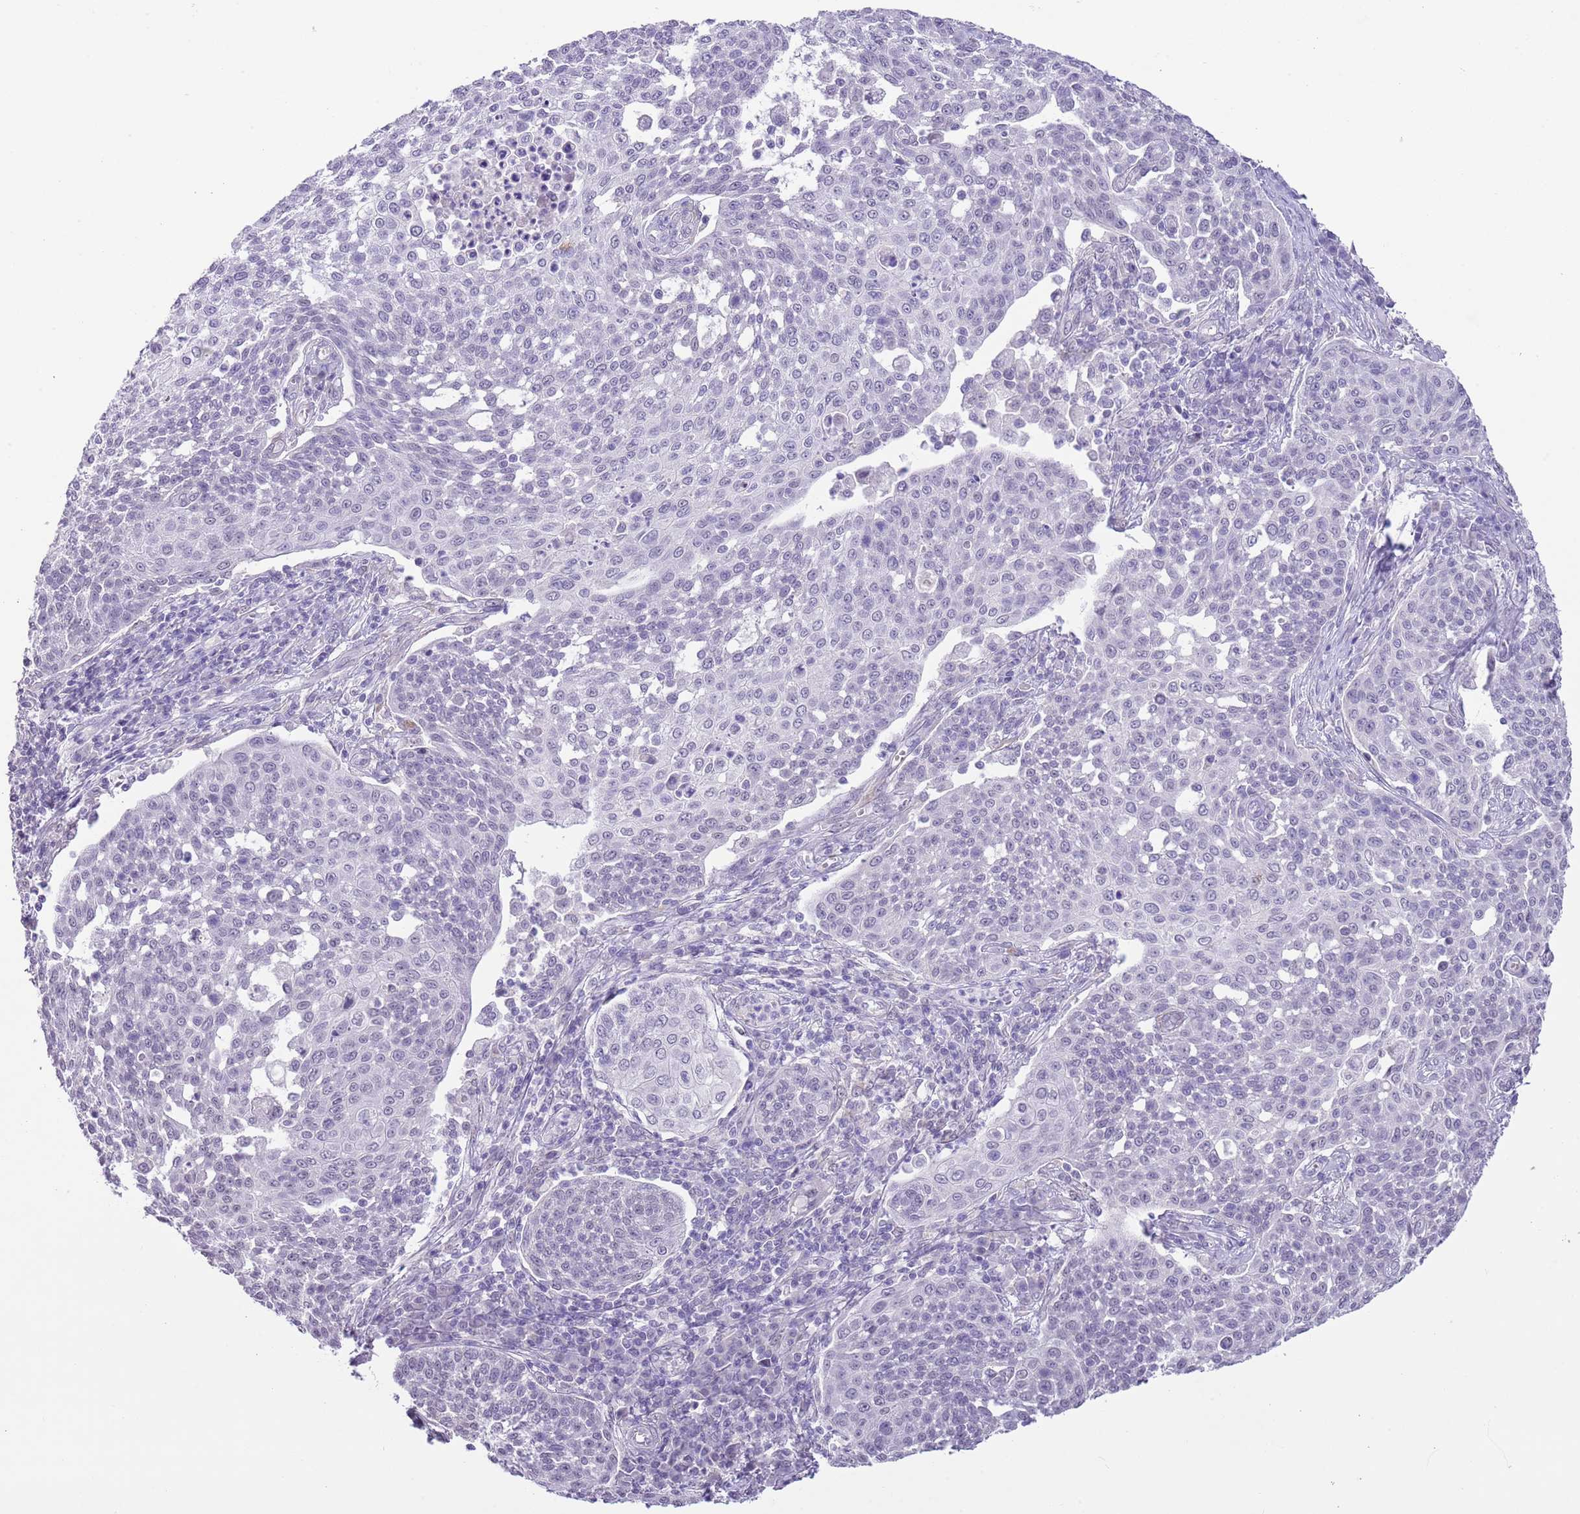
{"staining": {"intensity": "negative", "quantity": "none", "location": "none"}, "tissue": "cervical cancer", "cell_type": "Tumor cells", "image_type": "cancer", "snomed": [{"axis": "morphology", "description": "Squamous cell carcinoma, NOS"}, {"axis": "topography", "description": "Cervix"}], "caption": "A photomicrograph of human cervical cancer is negative for staining in tumor cells.", "gene": "MIDN", "patient": {"sex": "female", "age": 34}}